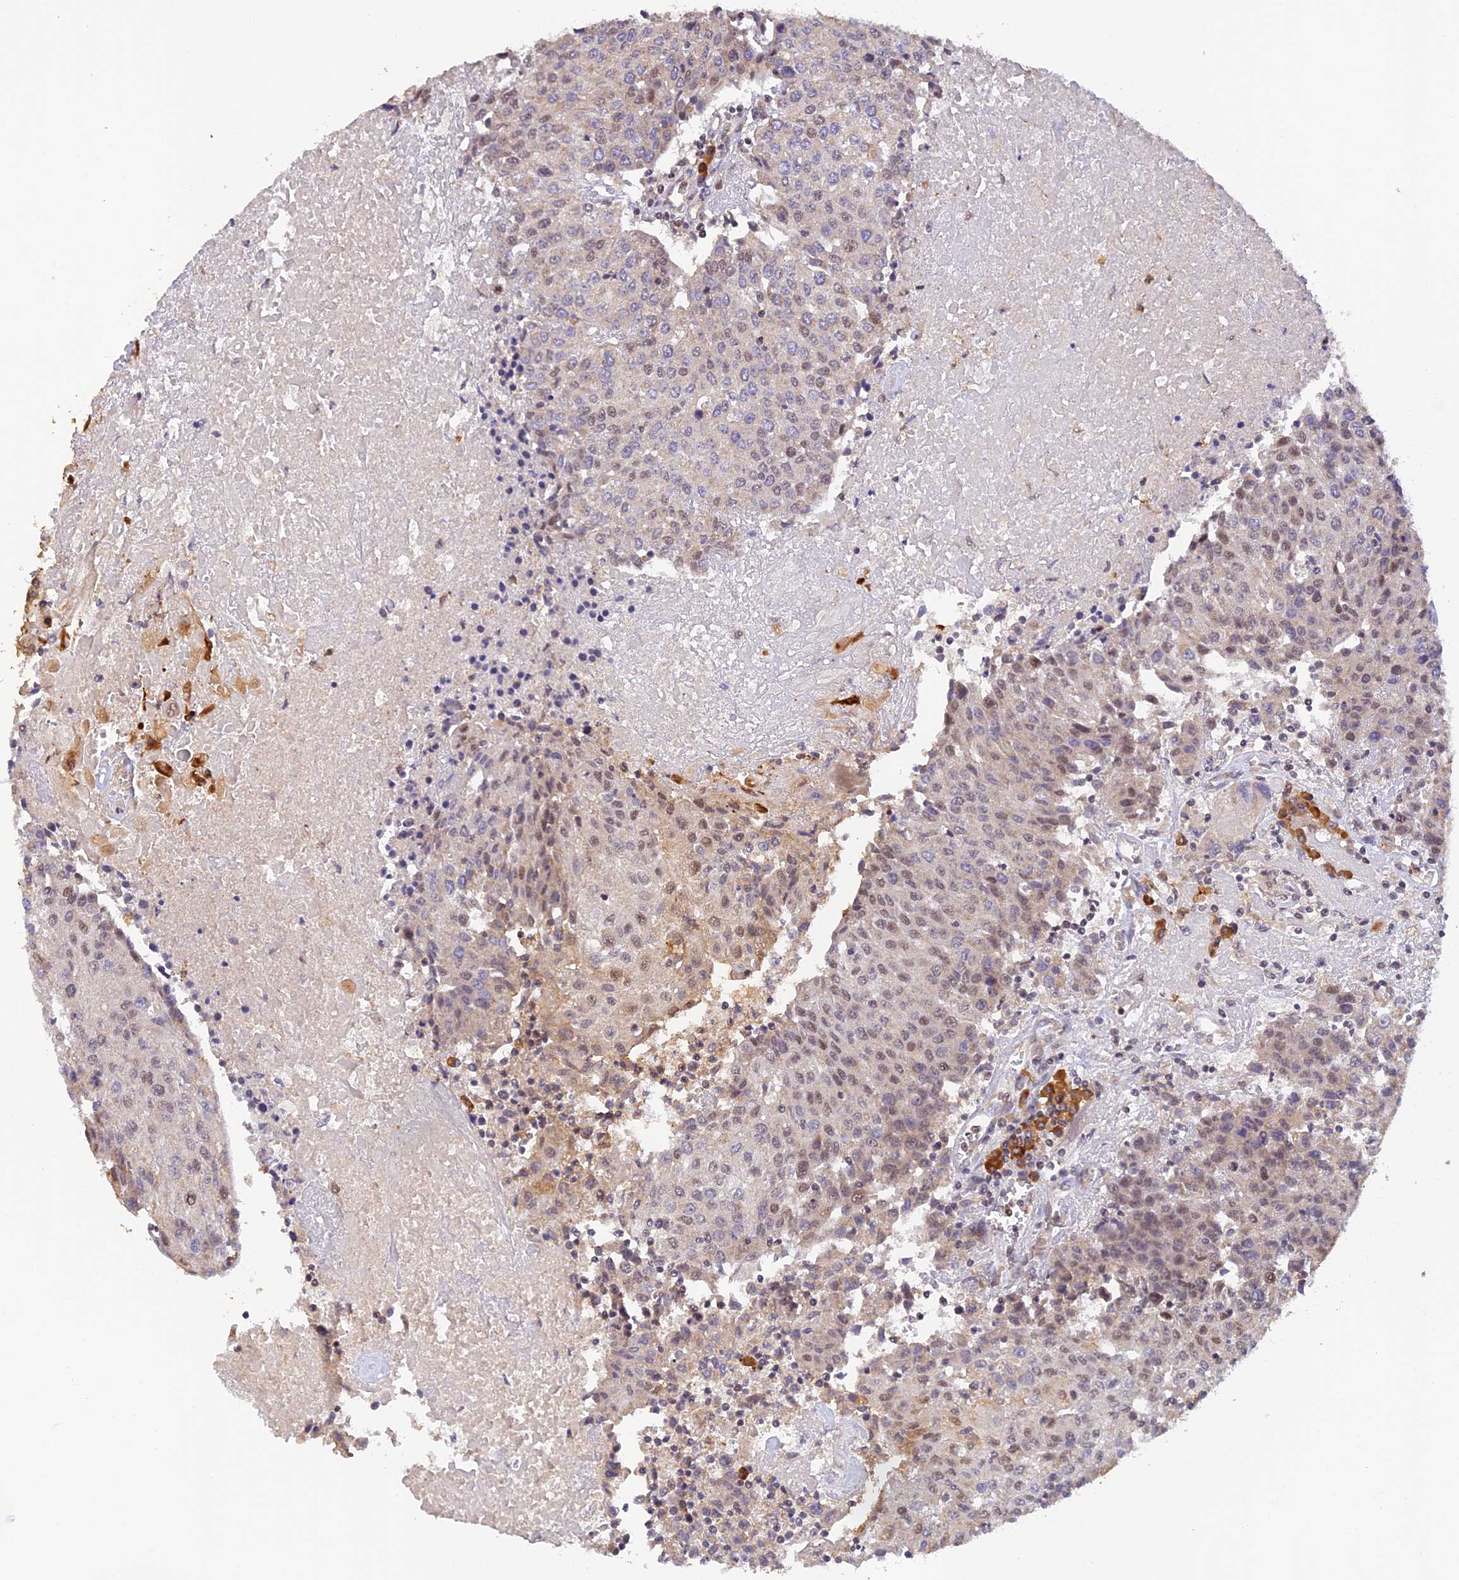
{"staining": {"intensity": "weak", "quantity": "25%-75%", "location": "nuclear"}, "tissue": "urothelial cancer", "cell_type": "Tumor cells", "image_type": "cancer", "snomed": [{"axis": "morphology", "description": "Urothelial carcinoma, High grade"}, {"axis": "topography", "description": "Urinary bladder"}], "caption": "There is low levels of weak nuclear positivity in tumor cells of urothelial cancer, as demonstrated by immunohistochemical staining (brown color).", "gene": "PEX16", "patient": {"sex": "female", "age": 85}}